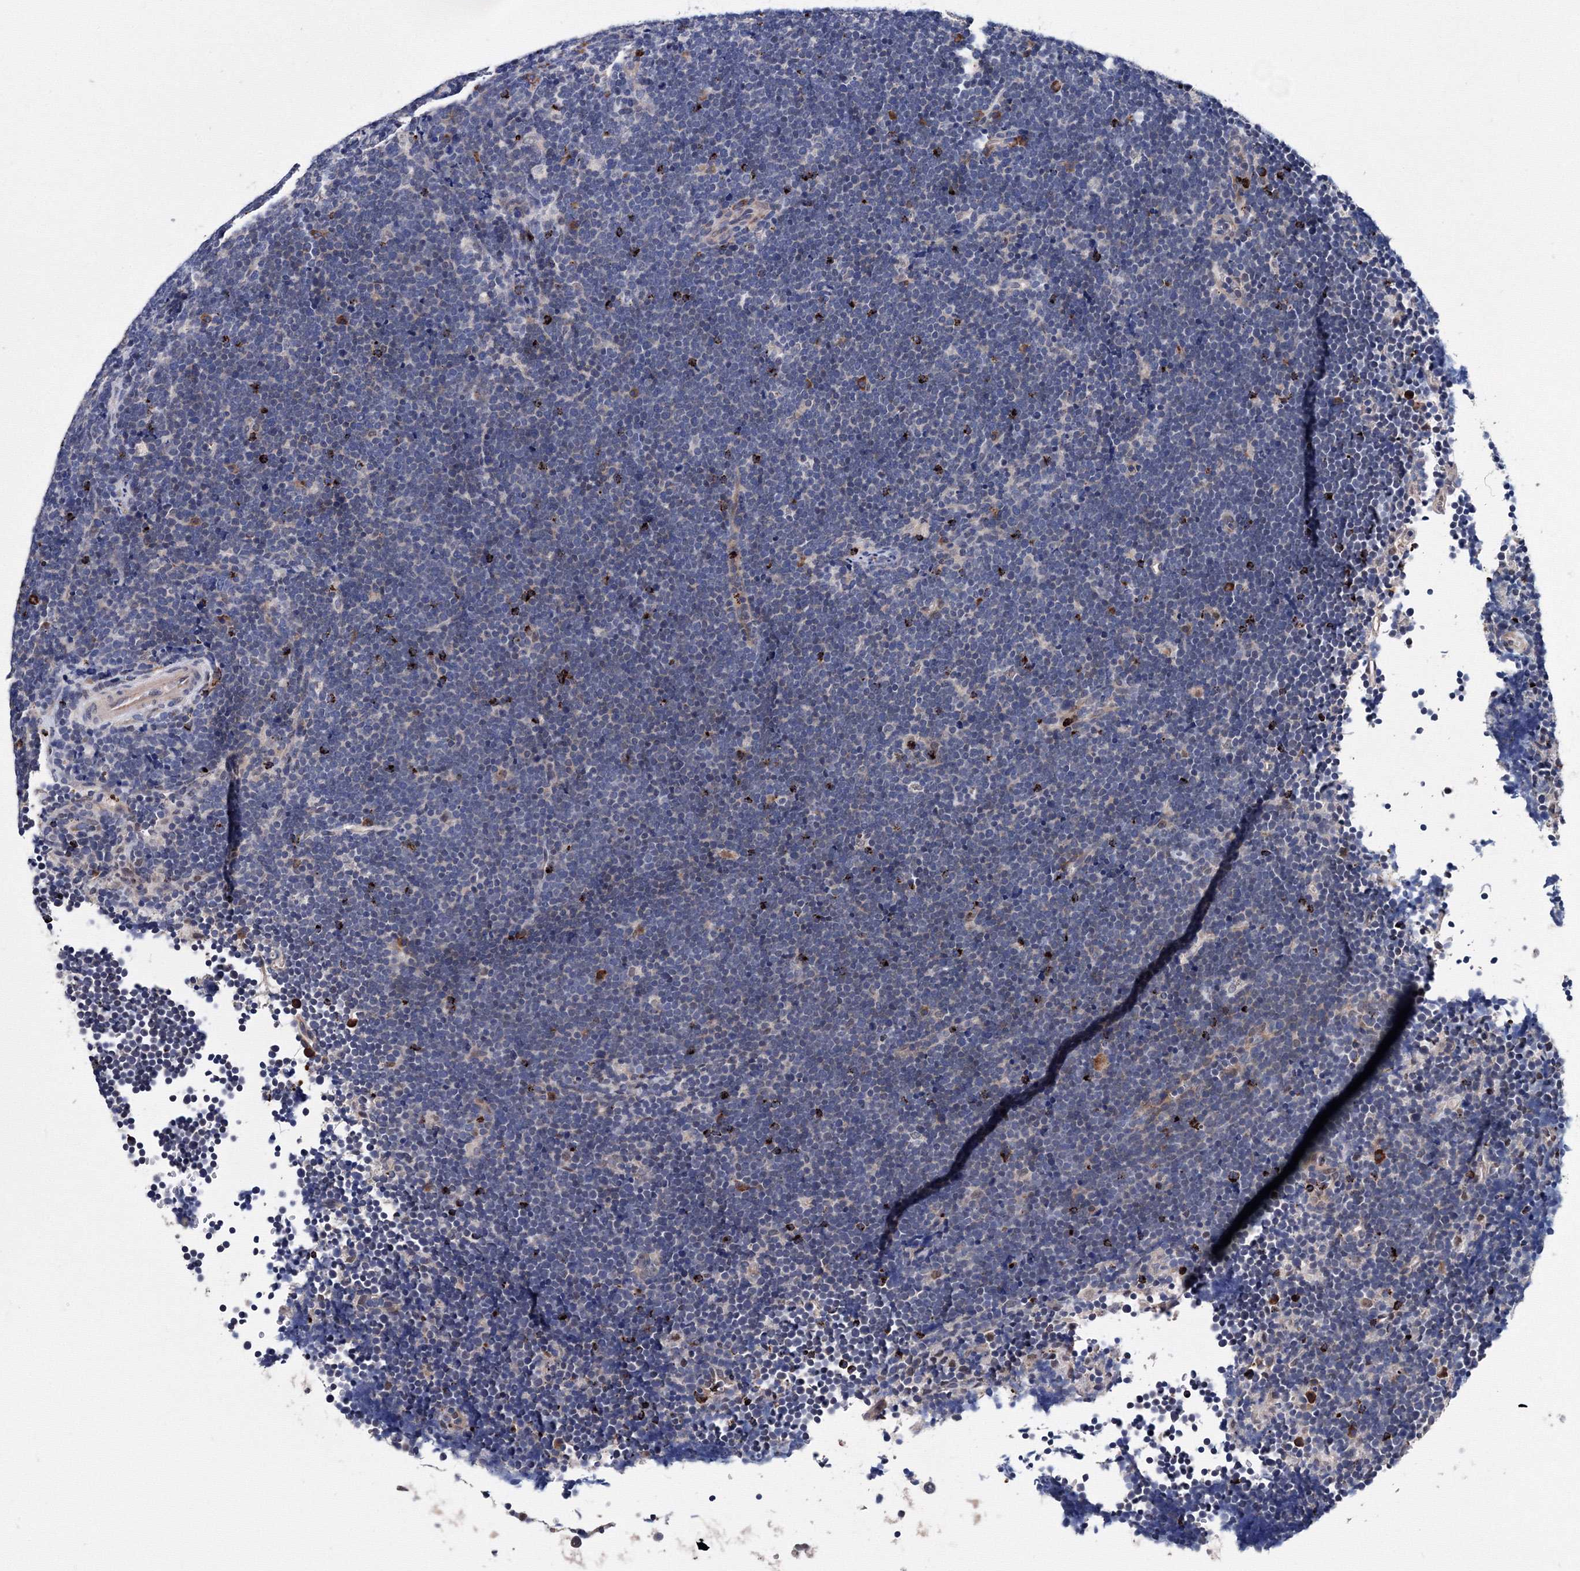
{"staining": {"intensity": "moderate", "quantity": "<25%", "location": "cytoplasmic/membranous"}, "tissue": "lymphoma", "cell_type": "Tumor cells", "image_type": "cancer", "snomed": [{"axis": "morphology", "description": "Malignant lymphoma, non-Hodgkin's type, High grade"}, {"axis": "topography", "description": "Lymph node"}], "caption": "Human lymphoma stained for a protein (brown) displays moderate cytoplasmic/membranous positive staining in about <25% of tumor cells.", "gene": "PHYKPL", "patient": {"sex": "male", "age": 13}}